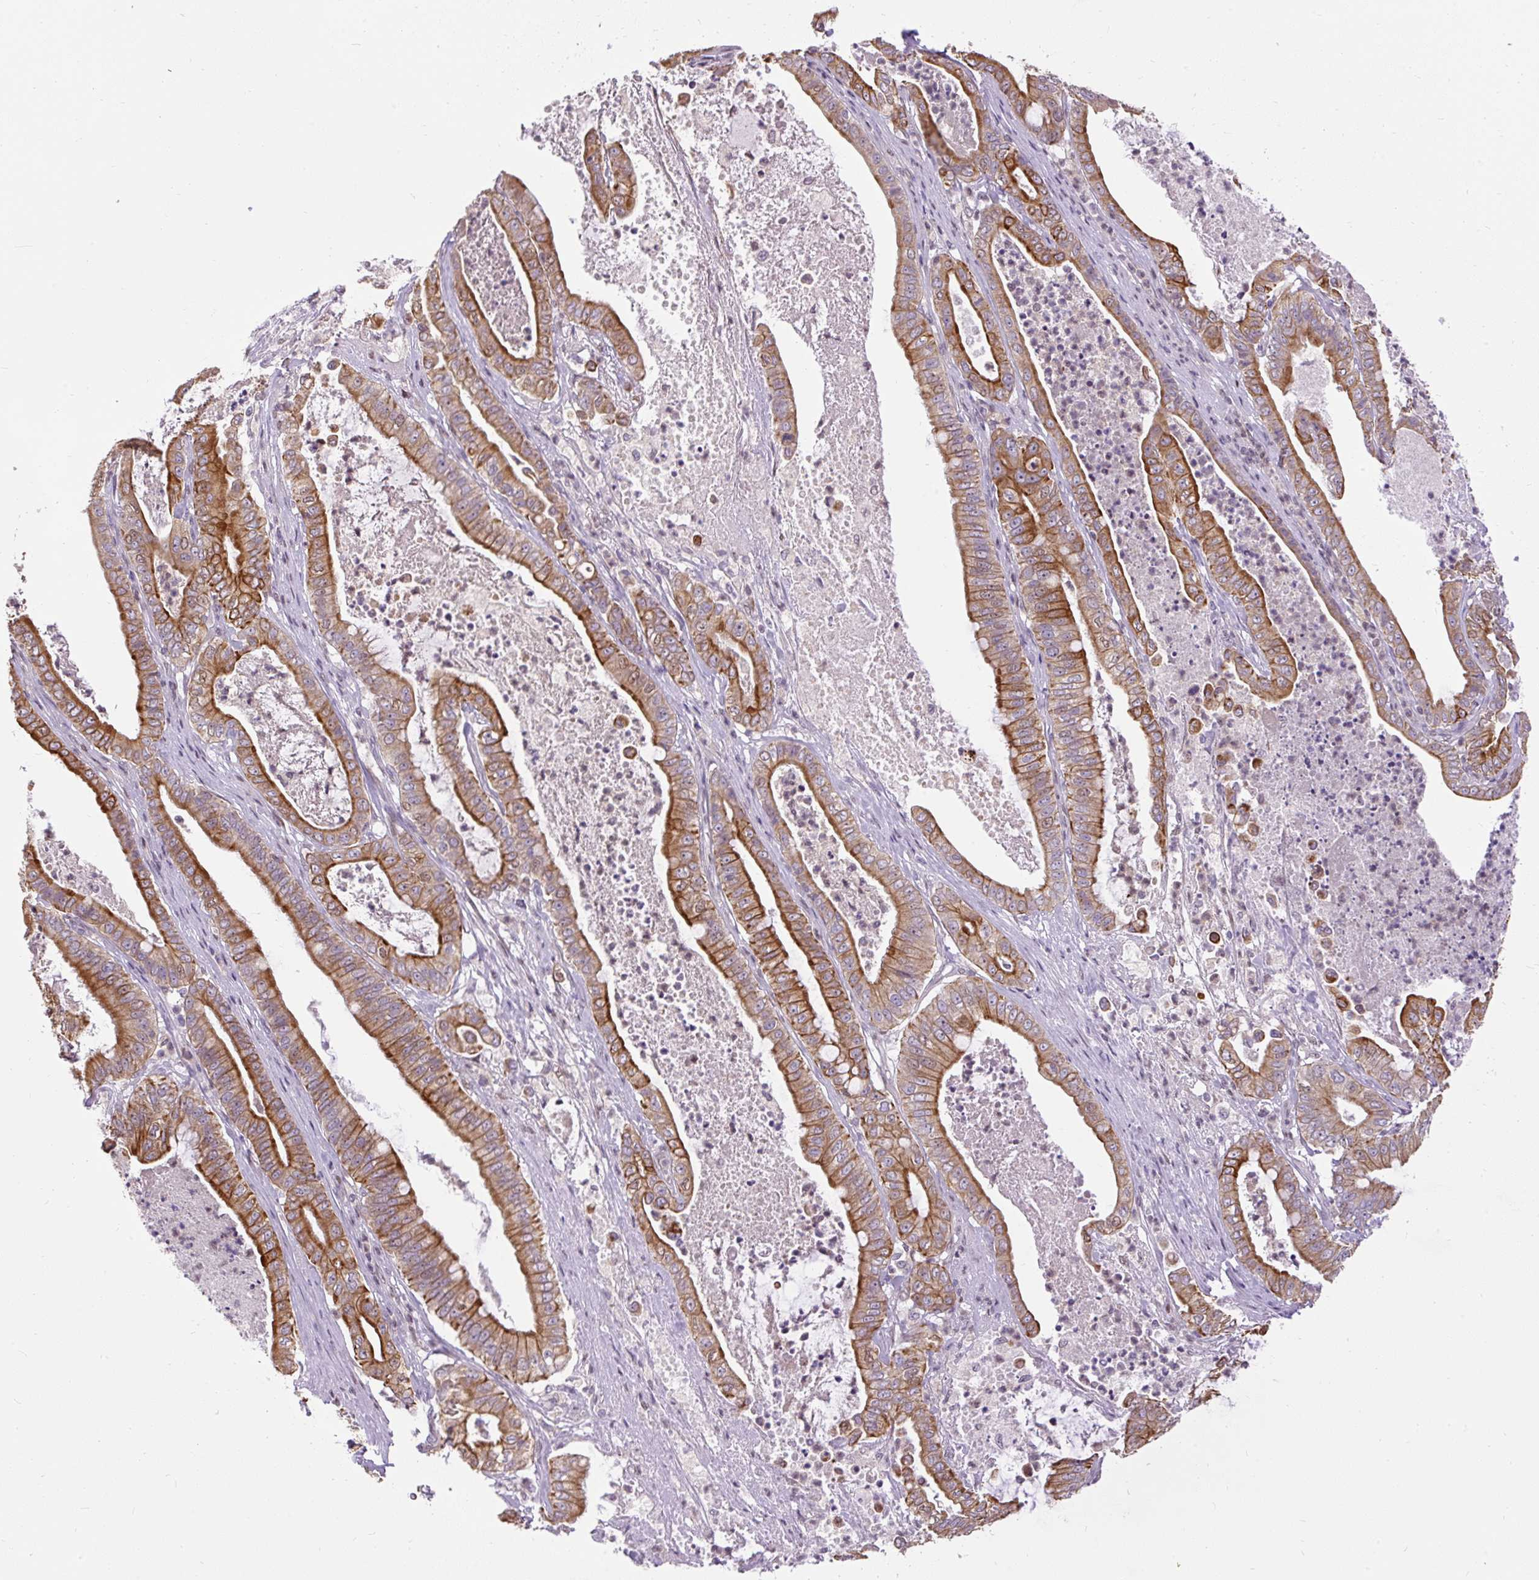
{"staining": {"intensity": "strong", "quantity": ">75%", "location": "cytoplasmic/membranous"}, "tissue": "pancreatic cancer", "cell_type": "Tumor cells", "image_type": "cancer", "snomed": [{"axis": "morphology", "description": "Adenocarcinoma, NOS"}, {"axis": "topography", "description": "Pancreas"}], "caption": "Protein staining shows strong cytoplasmic/membranous staining in about >75% of tumor cells in pancreatic cancer.", "gene": "ZNF672", "patient": {"sex": "male", "age": 71}}